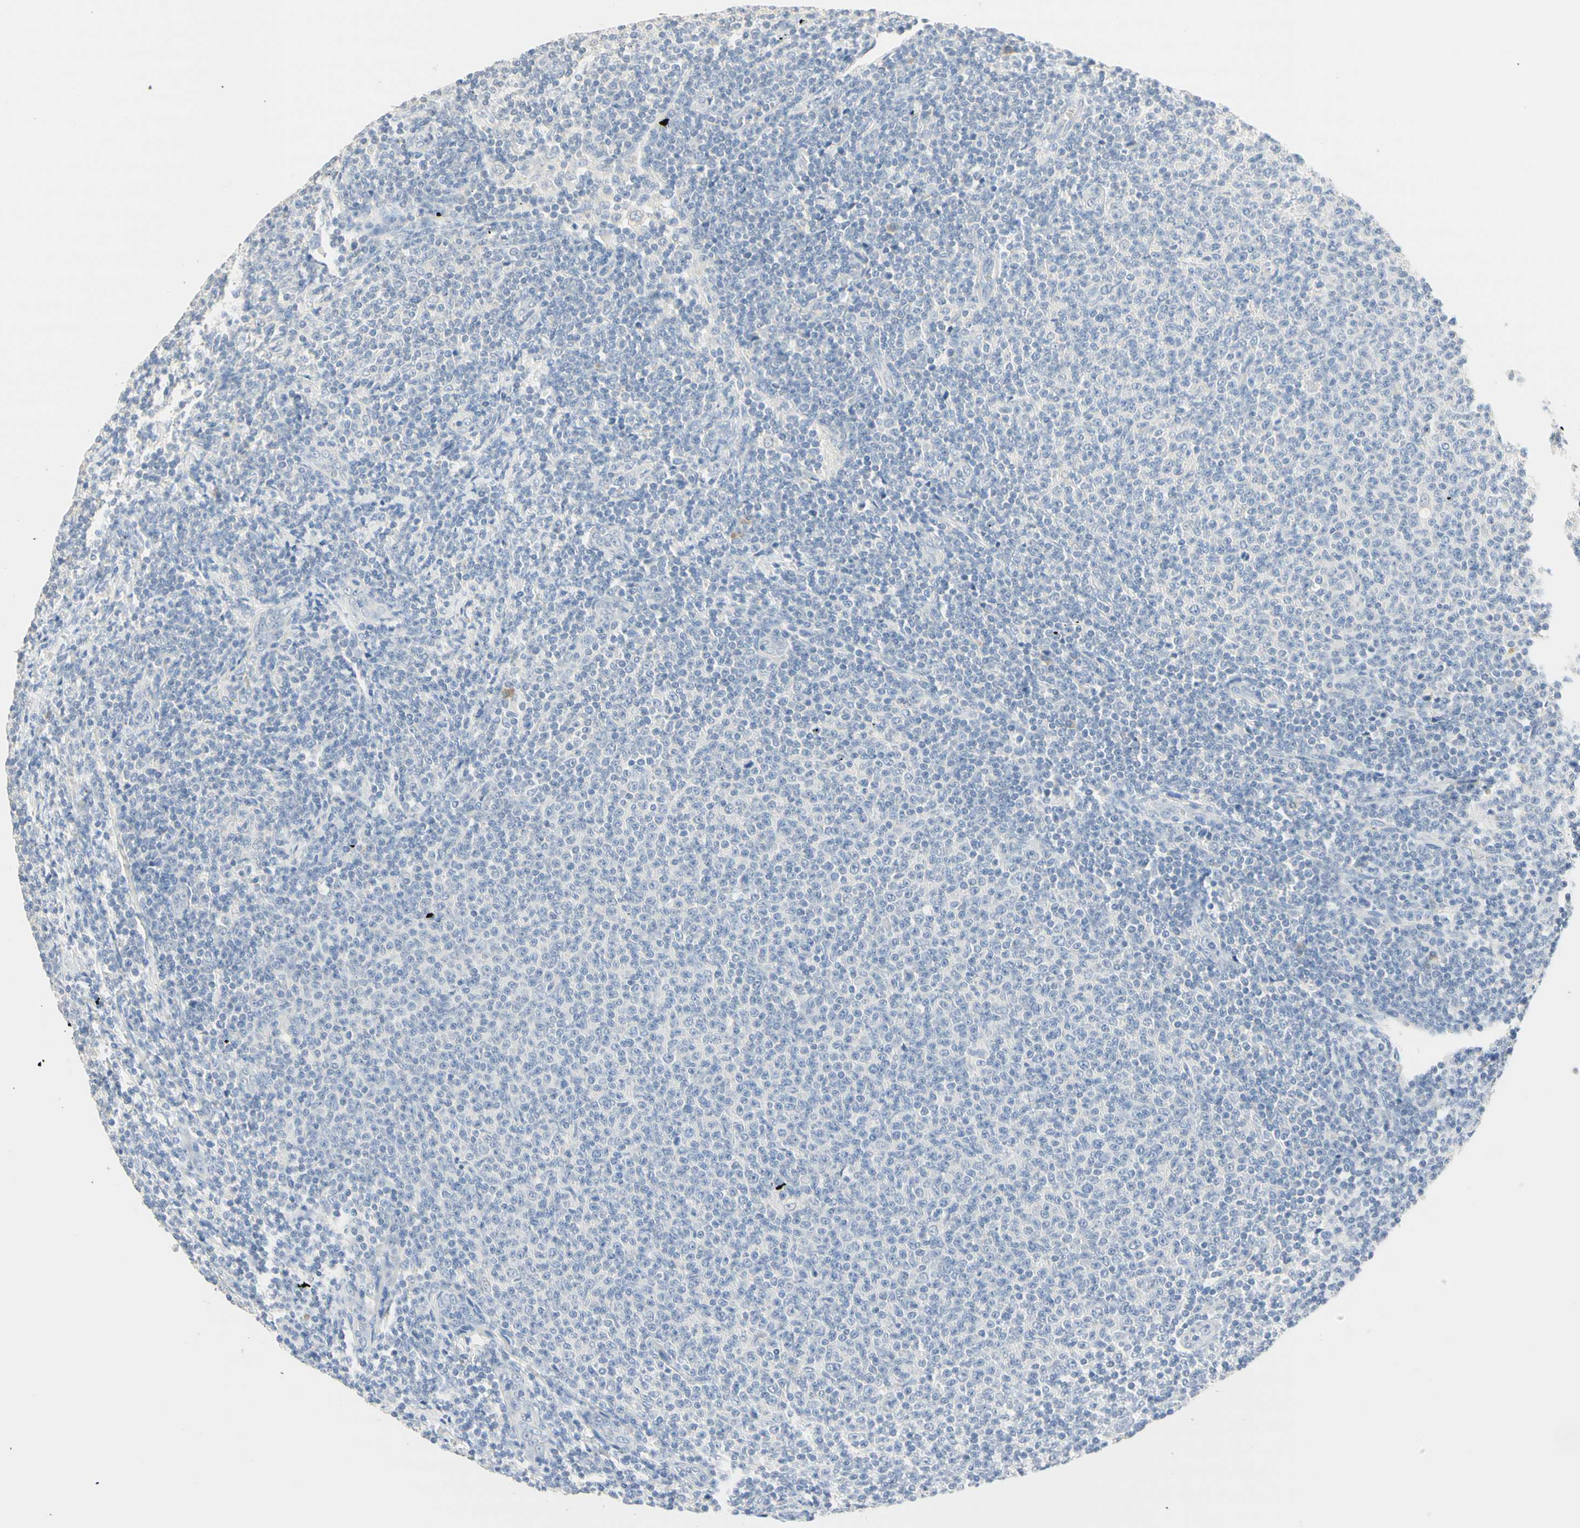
{"staining": {"intensity": "moderate", "quantity": "<25%", "location": "cytoplasmic/membranous"}, "tissue": "lymphoma", "cell_type": "Tumor cells", "image_type": "cancer", "snomed": [{"axis": "morphology", "description": "Malignant lymphoma, non-Hodgkin's type, Low grade"}, {"axis": "topography", "description": "Lymph node"}], "caption": "Human lymphoma stained for a protein (brown) reveals moderate cytoplasmic/membranous positive positivity in approximately <25% of tumor cells.", "gene": "NECTIN4", "patient": {"sex": "male", "age": 66}}